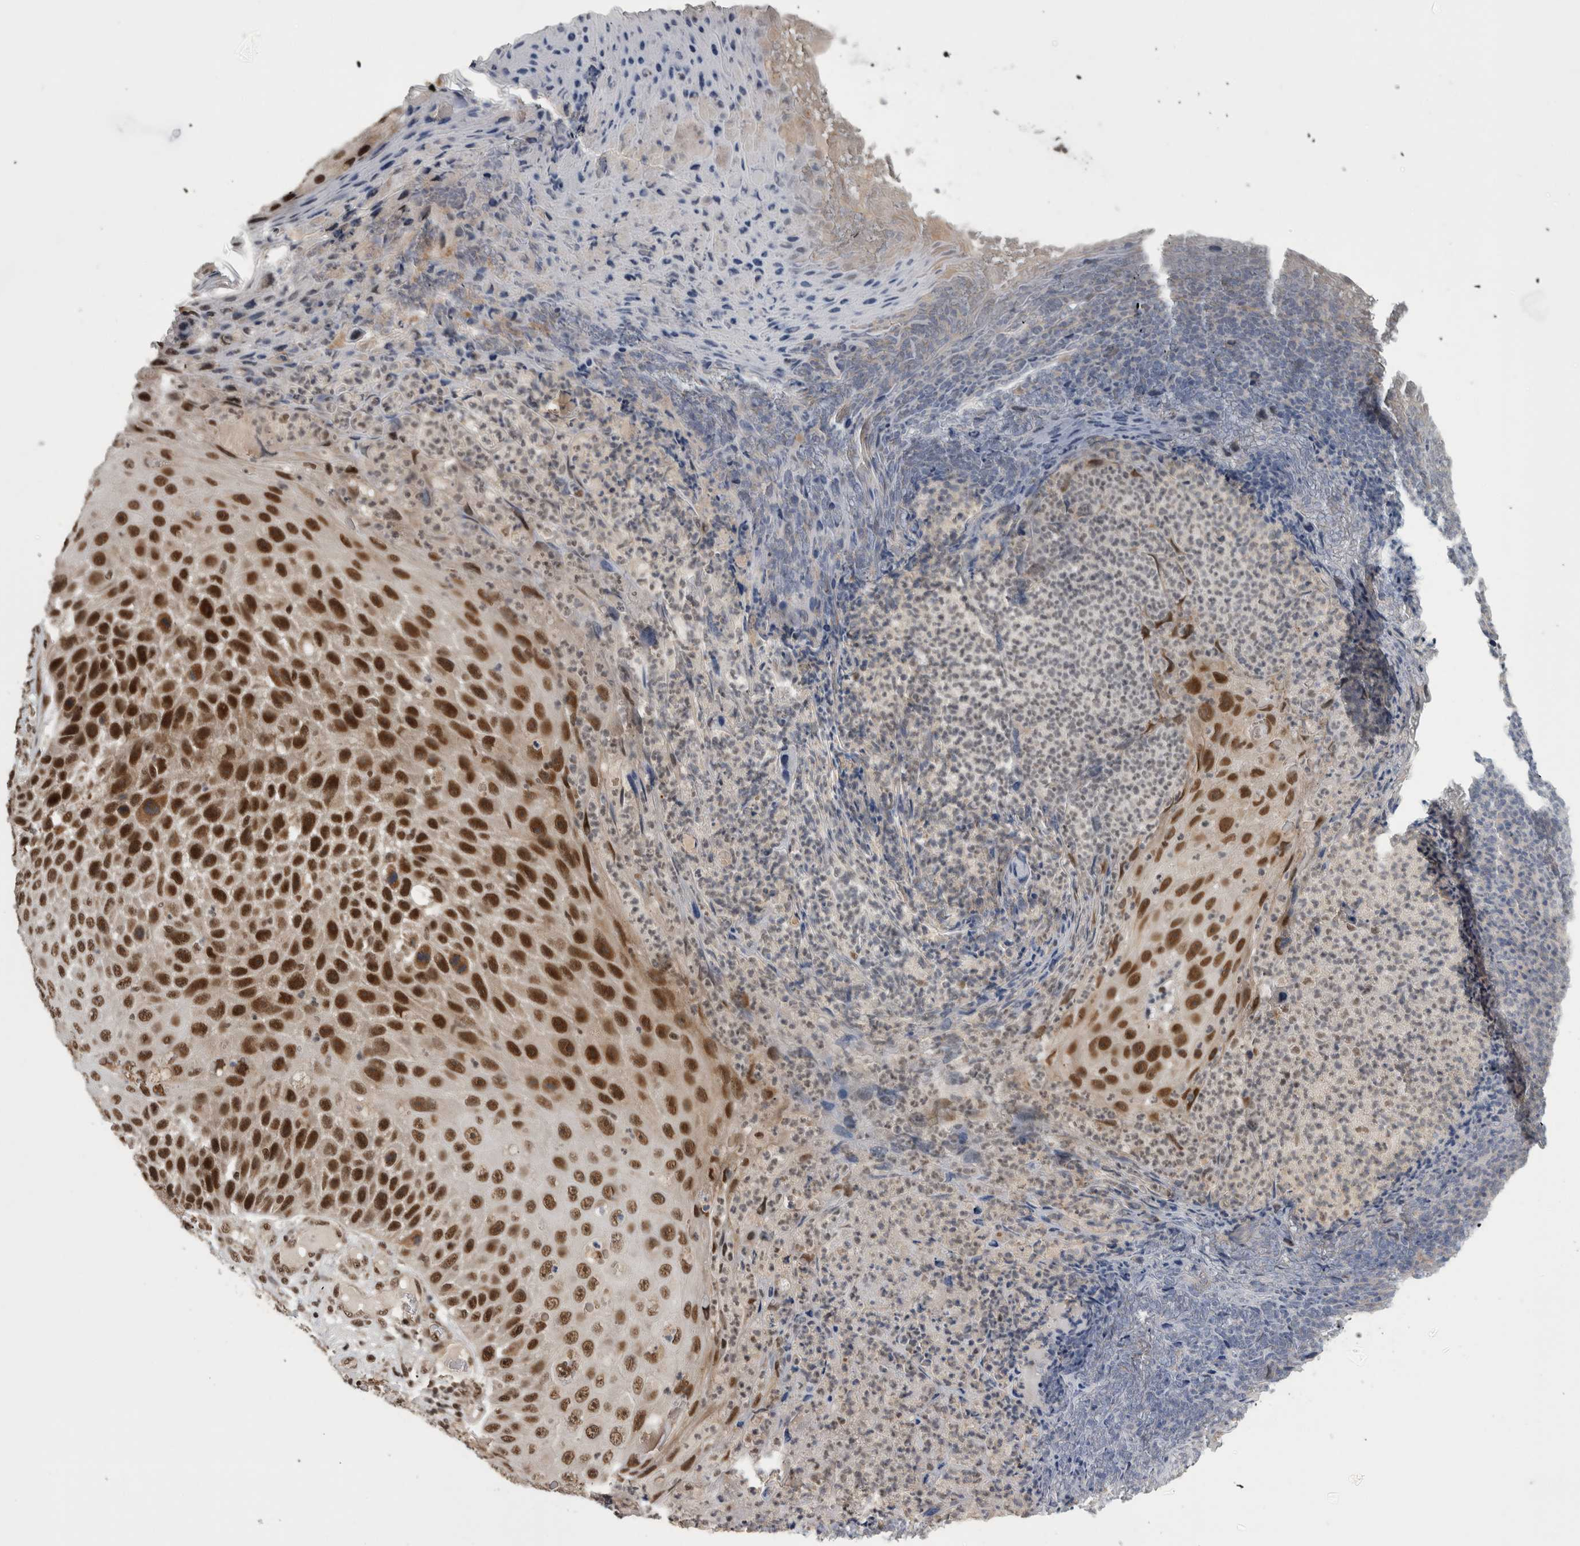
{"staining": {"intensity": "strong", "quantity": ">75%", "location": "nuclear"}, "tissue": "skin cancer", "cell_type": "Tumor cells", "image_type": "cancer", "snomed": [{"axis": "morphology", "description": "Squamous cell carcinoma, NOS"}, {"axis": "topography", "description": "Skin"}], "caption": "Strong nuclear protein positivity is seen in about >75% of tumor cells in skin squamous cell carcinoma.", "gene": "CPSF2", "patient": {"sex": "female", "age": 88}}